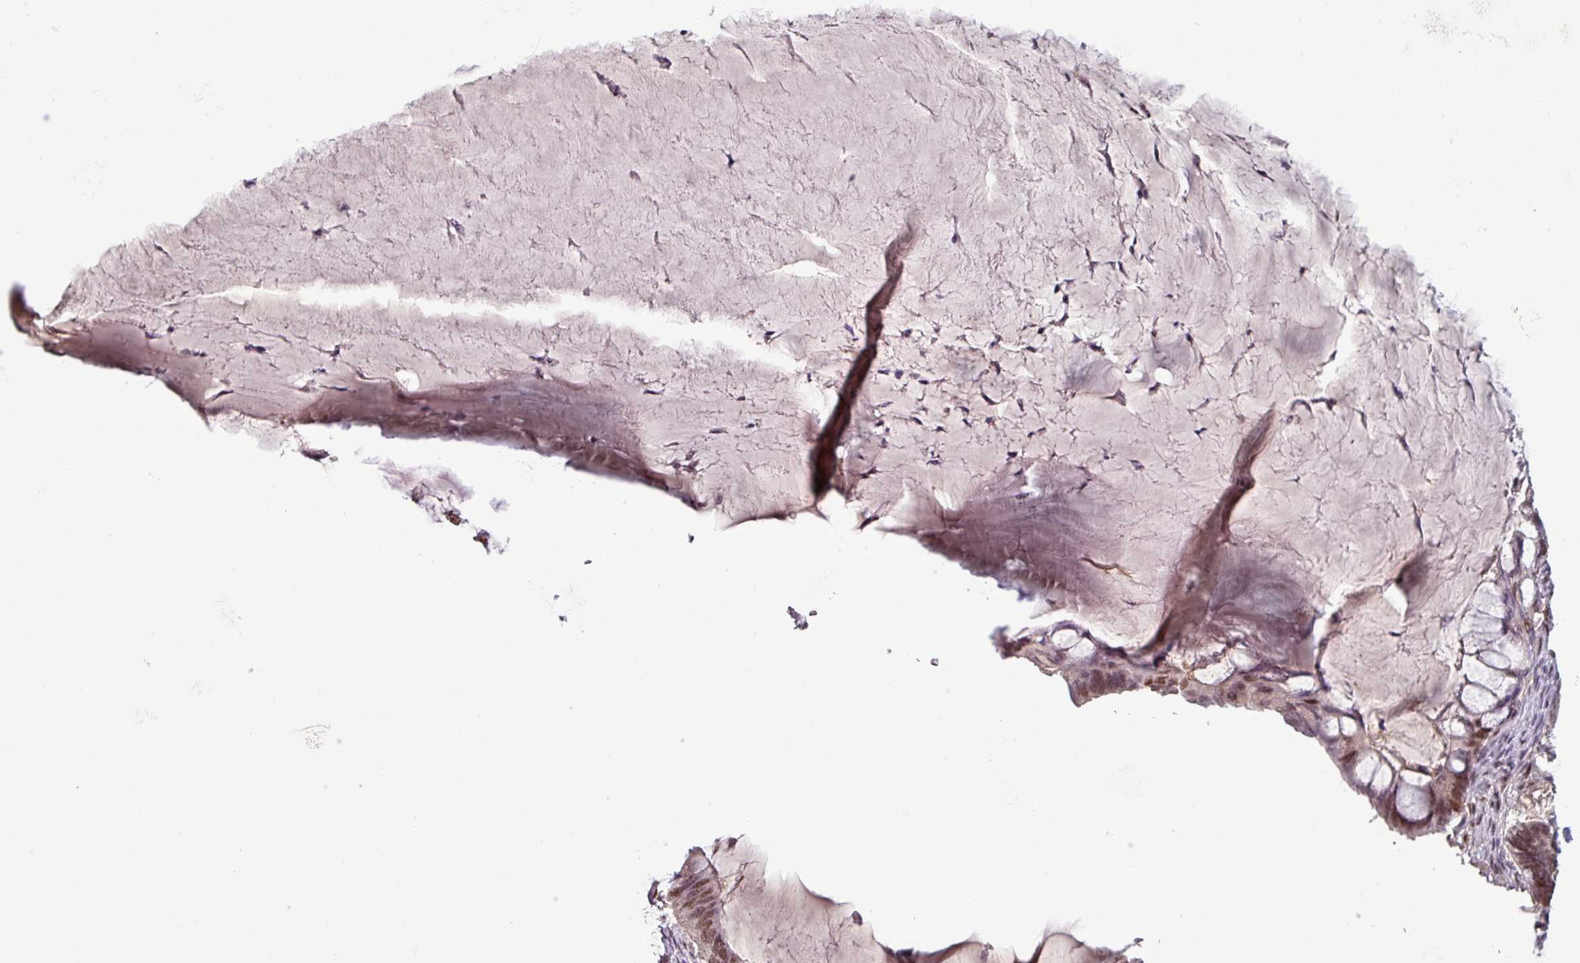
{"staining": {"intensity": "moderate", "quantity": ">75%", "location": "nuclear"}, "tissue": "ovarian cancer", "cell_type": "Tumor cells", "image_type": "cancer", "snomed": [{"axis": "morphology", "description": "Cystadenocarcinoma, mucinous, NOS"}, {"axis": "topography", "description": "Ovary"}], "caption": "Brown immunohistochemical staining in ovarian cancer reveals moderate nuclear positivity in approximately >75% of tumor cells.", "gene": "IRF2BPL", "patient": {"sex": "female", "age": 61}}